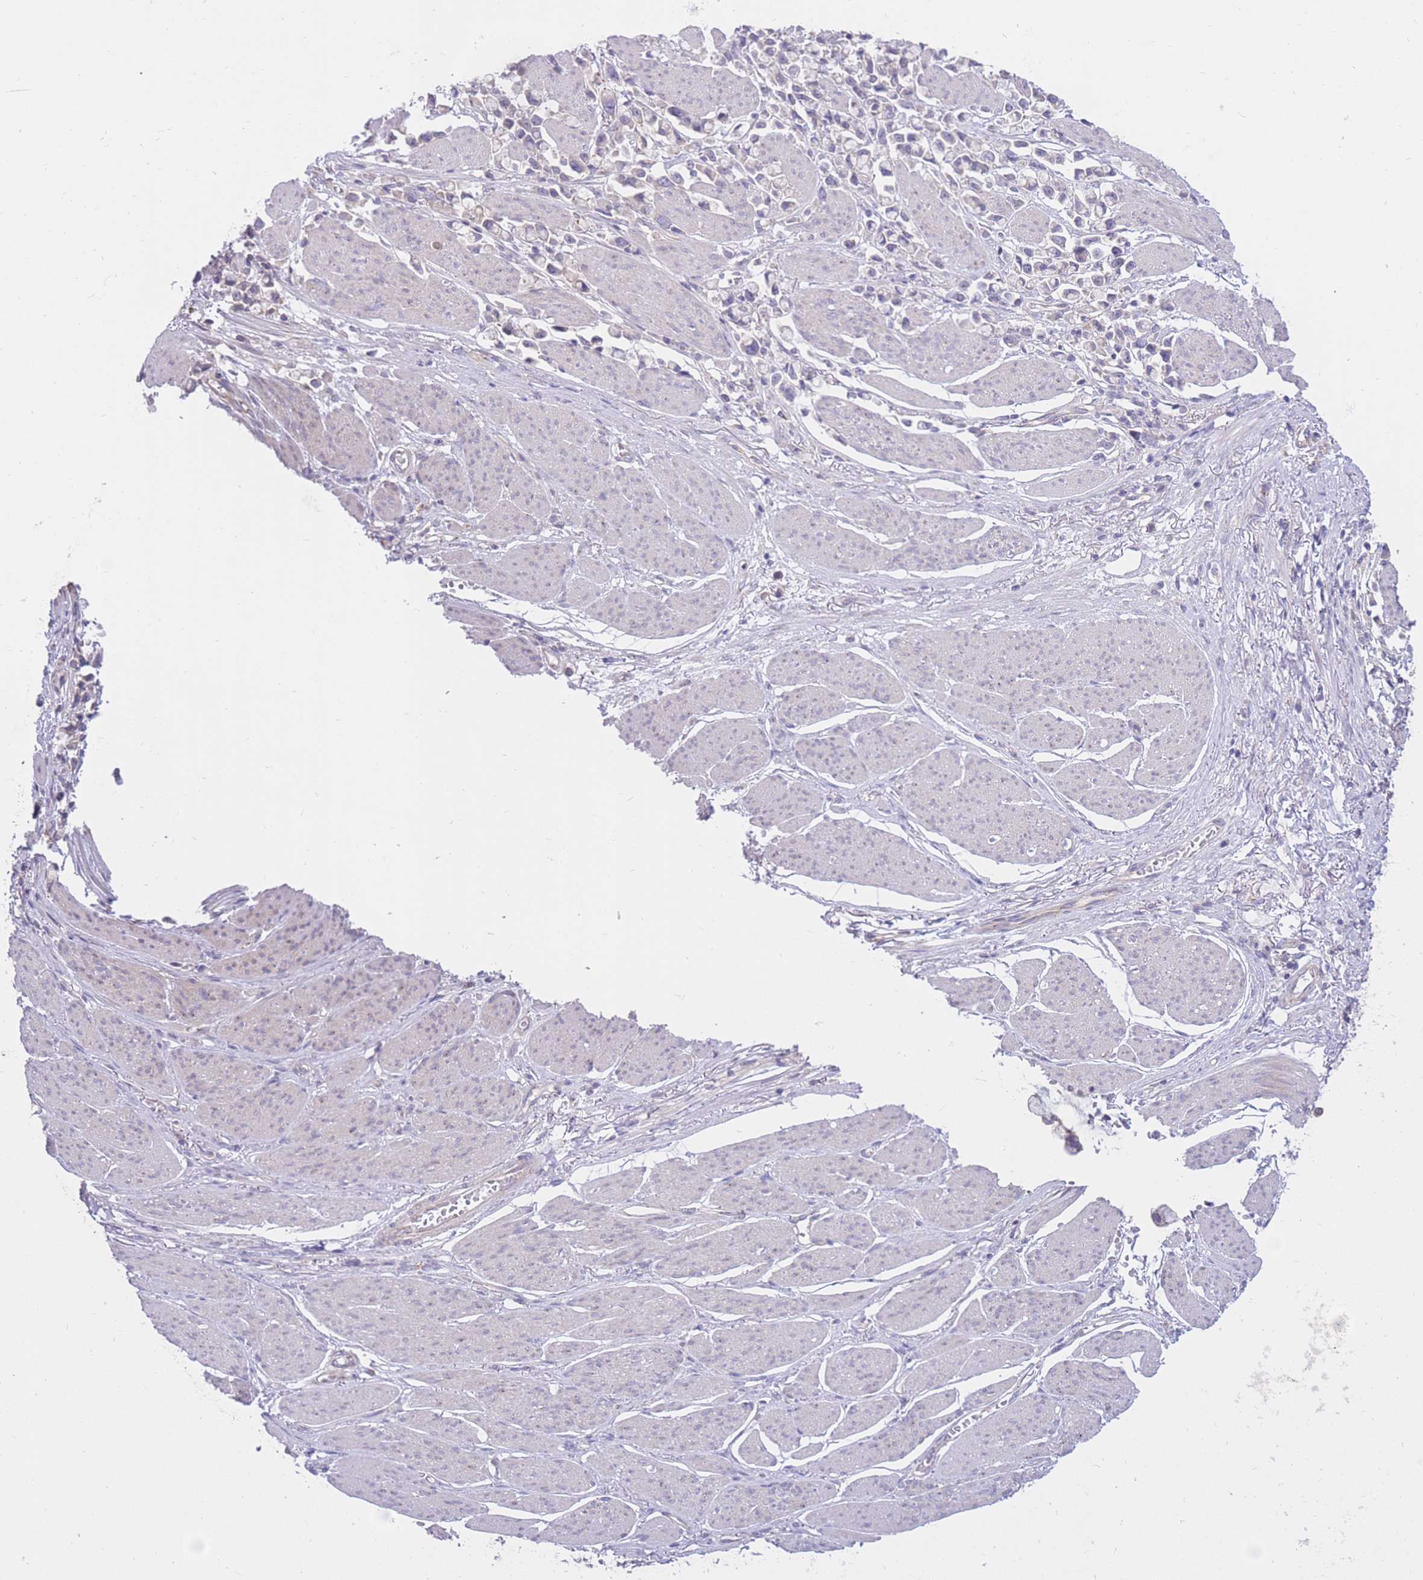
{"staining": {"intensity": "negative", "quantity": "none", "location": "none"}, "tissue": "stomach cancer", "cell_type": "Tumor cells", "image_type": "cancer", "snomed": [{"axis": "morphology", "description": "Adenocarcinoma, NOS"}, {"axis": "topography", "description": "Stomach"}], "caption": "The histopathology image displays no significant positivity in tumor cells of adenocarcinoma (stomach).", "gene": "ALS2CL", "patient": {"sex": "female", "age": 81}}